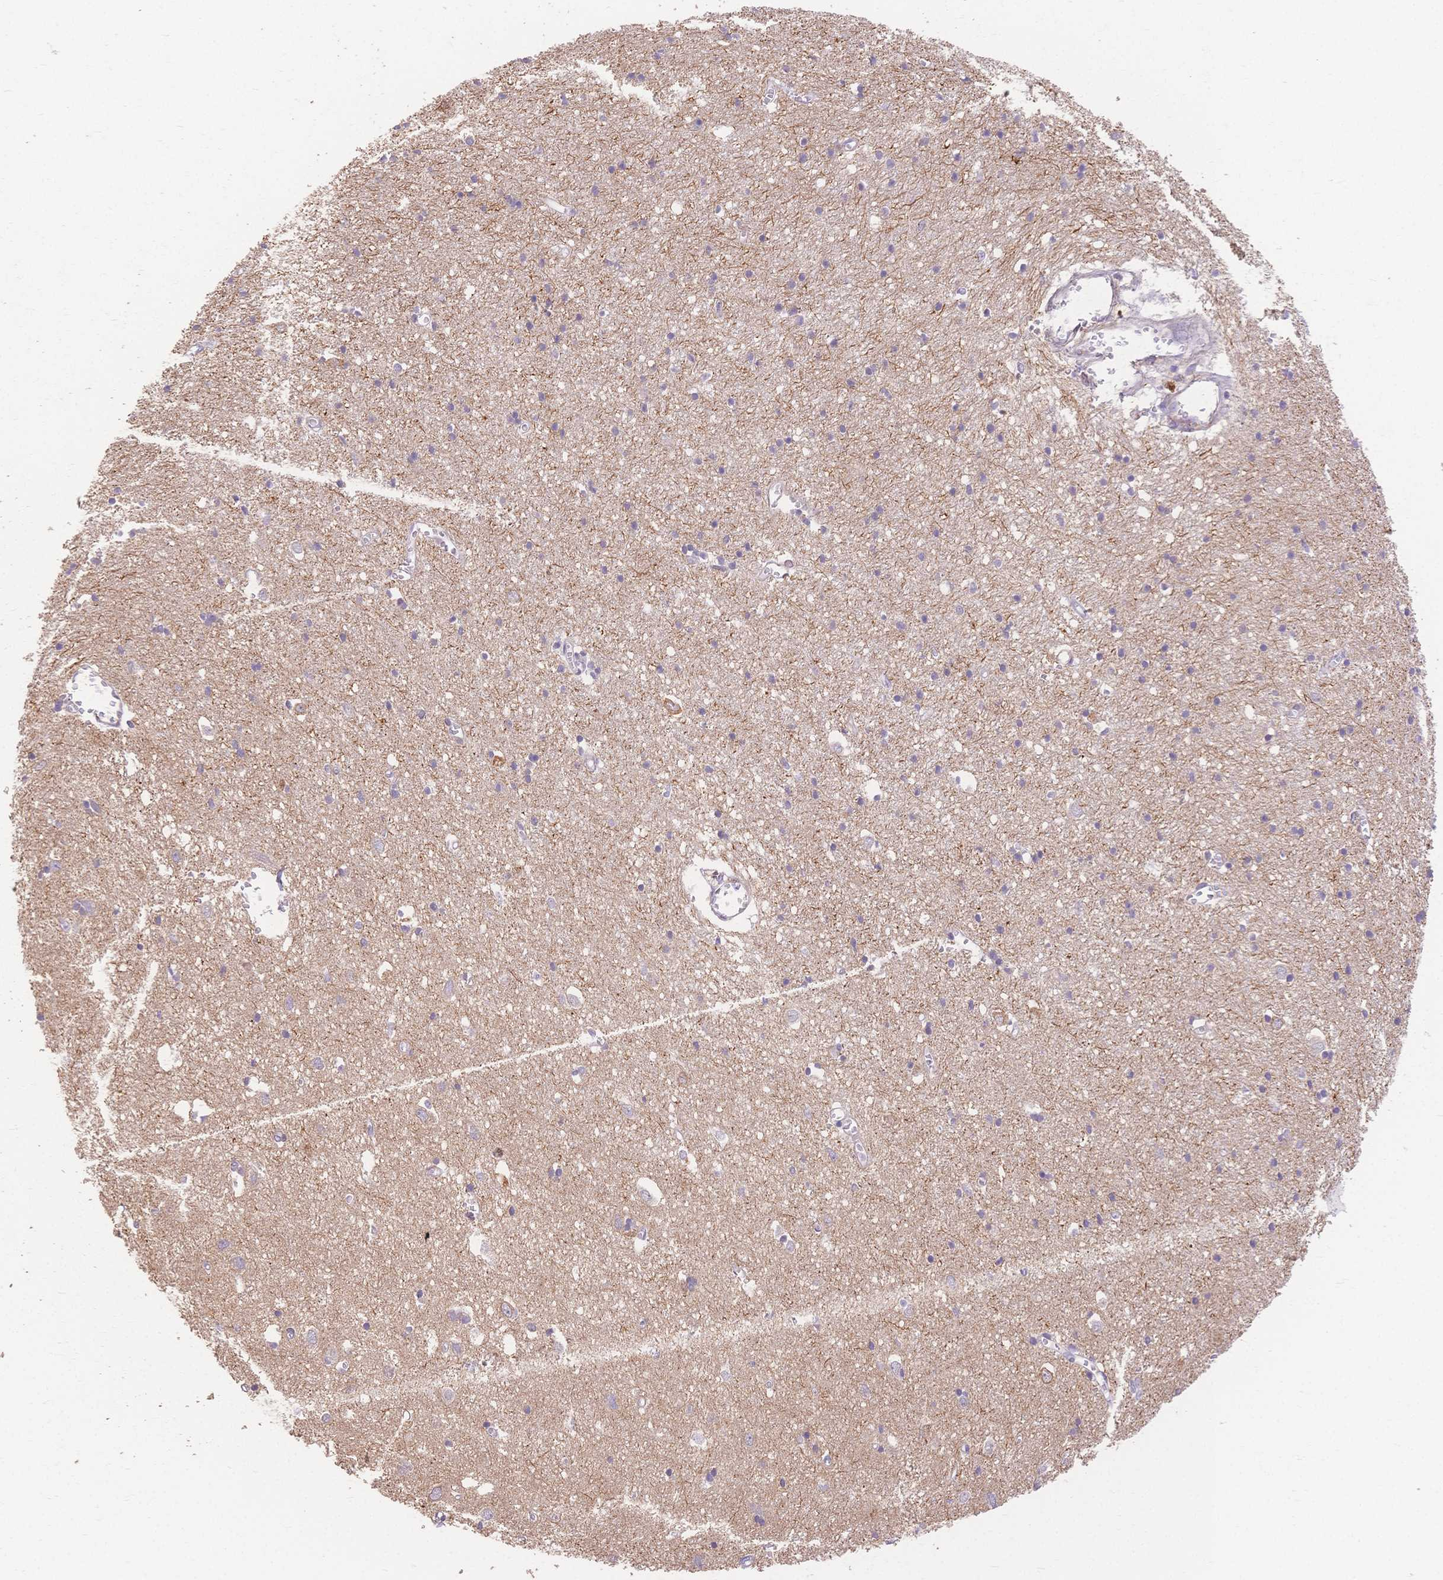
{"staining": {"intensity": "negative", "quantity": "none", "location": "none"}, "tissue": "cerebral cortex", "cell_type": "Endothelial cells", "image_type": "normal", "snomed": [{"axis": "morphology", "description": "Normal tissue, NOS"}, {"axis": "topography", "description": "Cerebral cortex"}], "caption": "Endothelial cells show no significant protein staining in benign cerebral cortex. (Brightfield microscopy of DAB immunohistochemistry at high magnification).", "gene": "HS3ST5", "patient": {"sex": "male", "age": 70}}